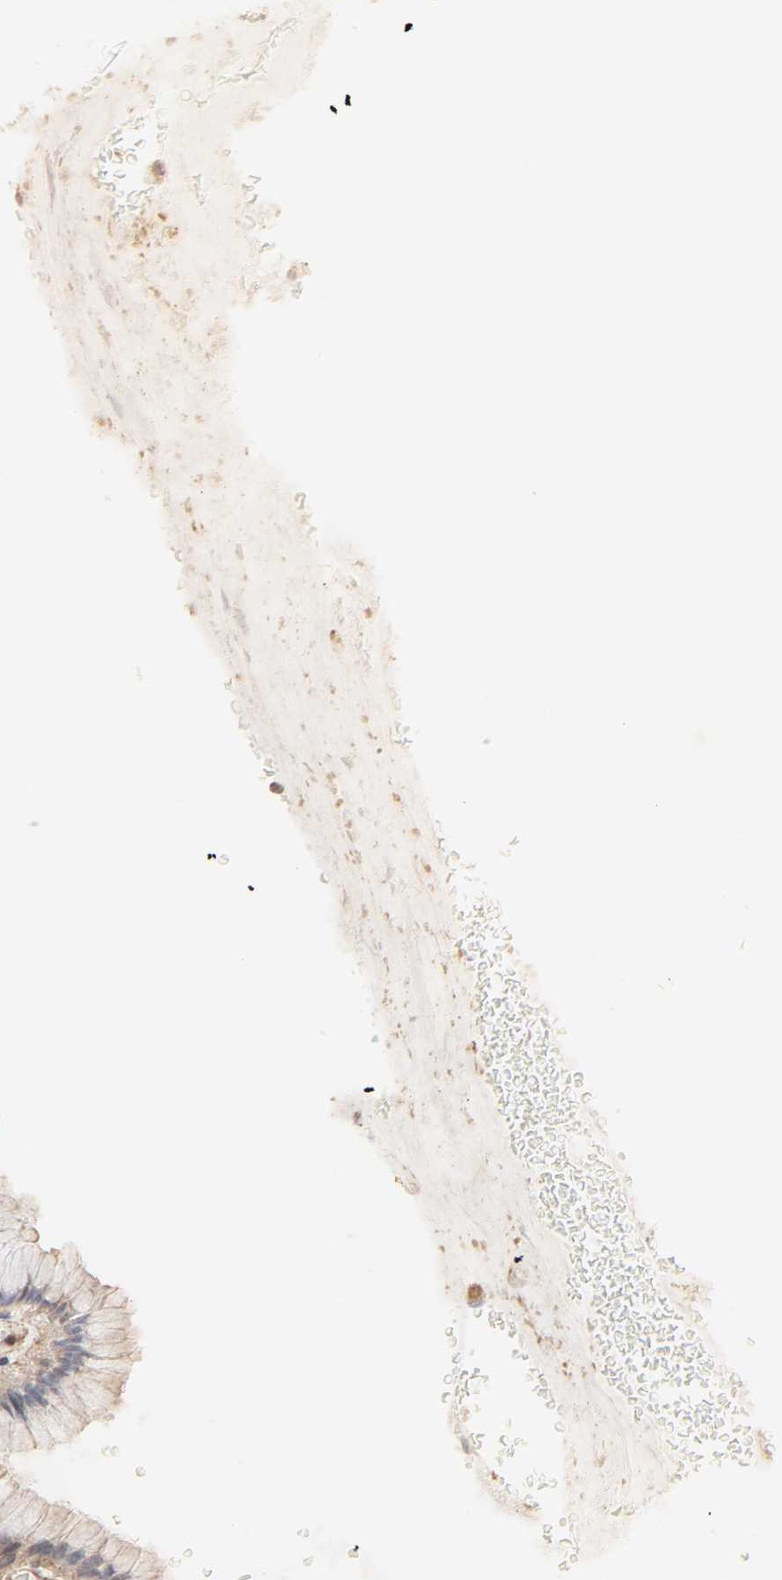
{"staining": {"intensity": "moderate", "quantity": ">75%", "location": "cytoplasmic/membranous"}, "tissue": "stomach", "cell_type": "Glandular cells", "image_type": "normal", "snomed": [{"axis": "morphology", "description": "Normal tissue, NOS"}, {"axis": "morphology", "description": "Adenocarcinoma, NOS"}, {"axis": "topography", "description": "Stomach"}, {"axis": "topography", "description": "Stomach, lower"}], "caption": "IHC of normal human stomach reveals medium levels of moderate cytoplasmic/membranous positivity in about >75% of glandular cells. The staining was performed using DAB to visualize the protein expression in brown, while the nuclei were stained in blue with hematoxylin (Magnification: 20x).", "gene": "SH3GLB1", "patient": {"sex": "female", "age": 65}}